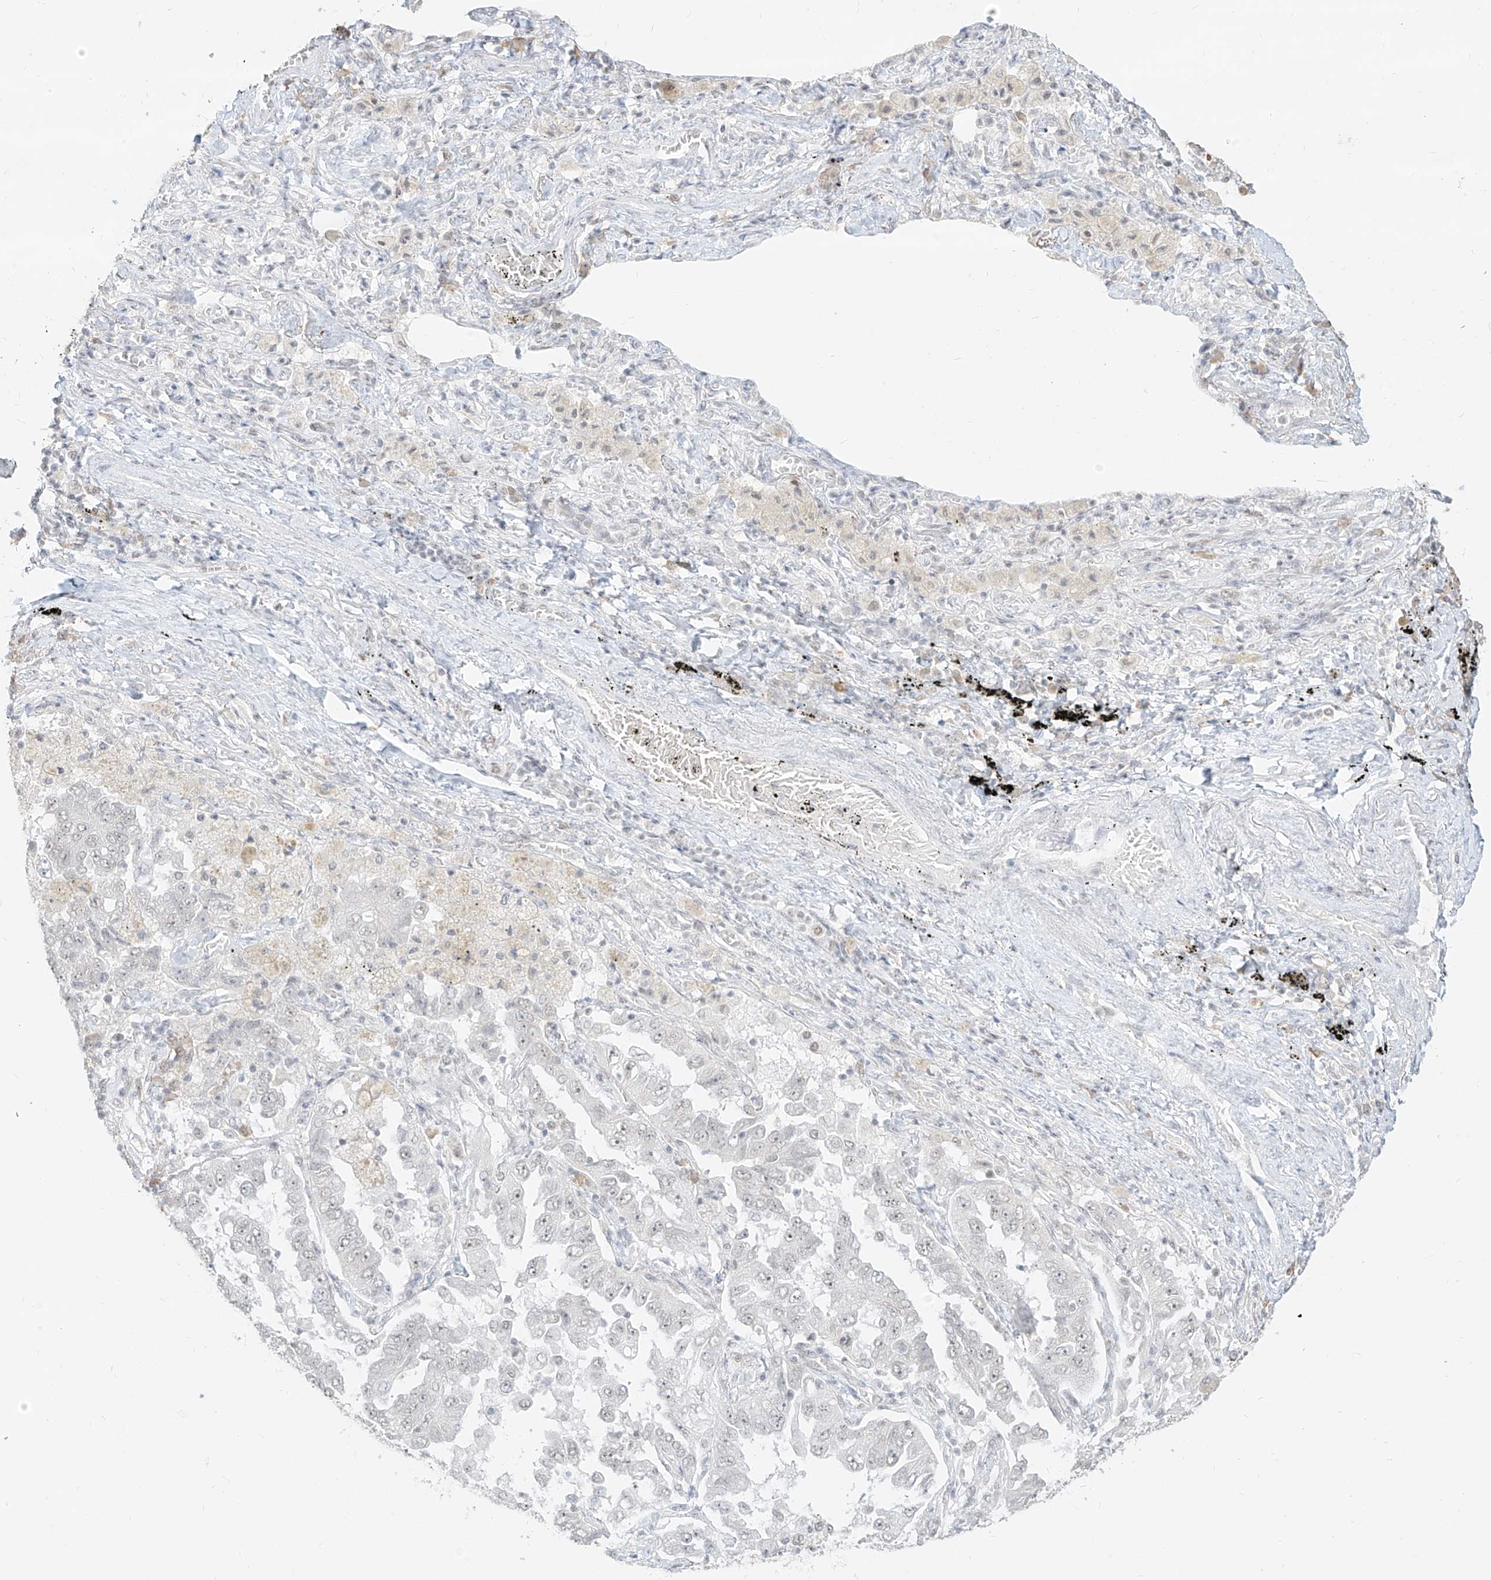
{"staining": {"intensity": "negative", "quantity": "none", "location": "none"}, "tissue": "lung cancer", "cell_type": "Tumor cells", "image_type": "cancer", "snomed": [{"axis": "morphology", "description": "Adenocarcinoma, NOS"}, {"axis": "topography", "description": "Lung"}], "caption": "Human lung adenocarcinoma stained for a protein using IHC reveals no staining in tumor cells.", "gene": "SUPT5H", "patient": {"sex": "female", "age": 51}}